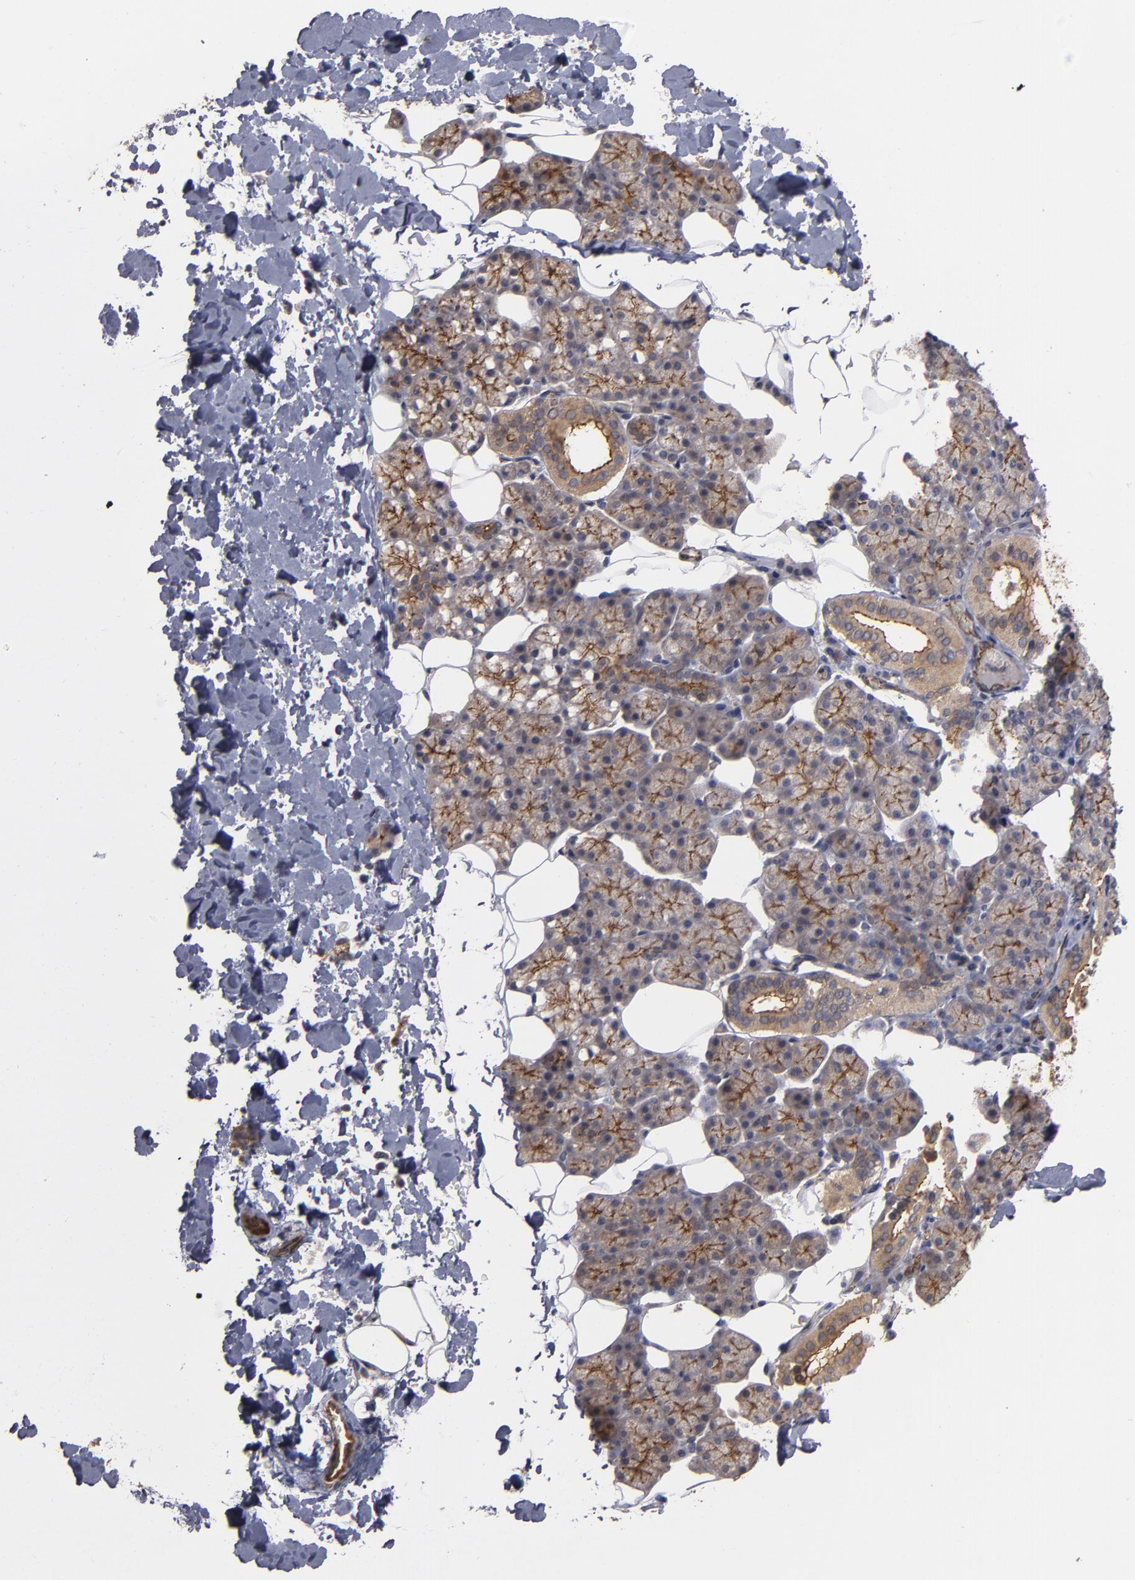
{"staining": {"intensity": "moderate", "quantity": ">75%", "location": "cytoplasmic/membranous"}, "tissue": "salivary gland", "cell_type": "Glandular cells", "image_type": "normal", "snomed": [{"axis": "morphology", "description": "Normal tissue, NOS"}, {"axis": "topography", "description": "Lymph node"}, {"axis": "topography", "description": "Salivary gland"}], "caption": "High-power microscopy captured an immunohistochemistry (IHC) photomicrograph of normal salivary gland, revealing moderate cytoplasmic/membranous staining in about >75% of glandular cells. The staining was performed using DAB to visualize the protein expression in brown, while the nuclei were stained in blue with hematoxylin (Magnification: 20x).", "gene": "TJP1", "patient": {"sex": "male", "age": 8}}